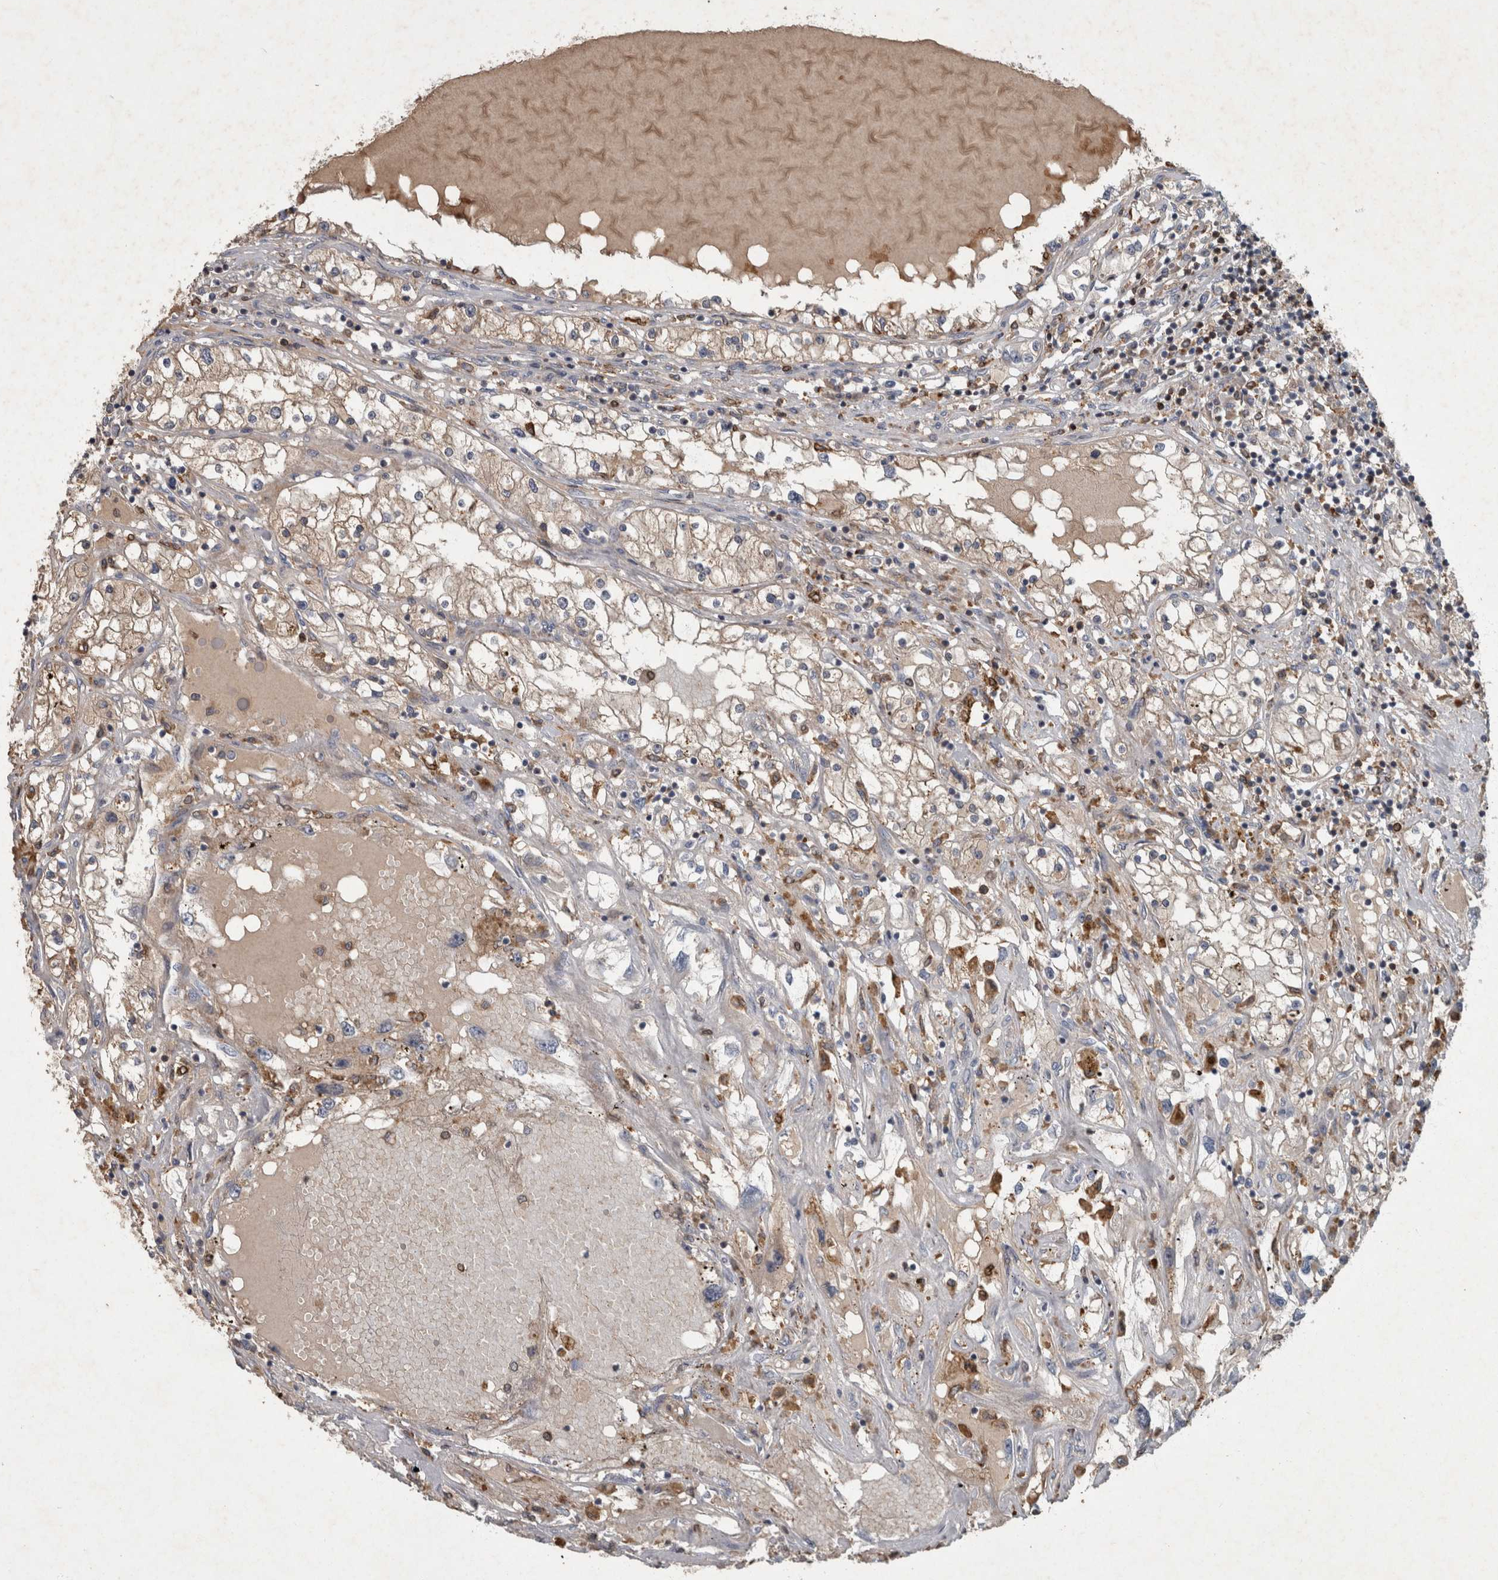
{"staining": {"intensity": "weak", "quantity": "25%-75%", "location": "cytoplasmic/membranous"}, "tissue": "renal cancer", "cell_type": "Tumor cells", "image_type": "cancer", "snomed": [{"axis": "morphology", "description": "Adenocarcinoma, NOS"}, {"axis": "topography", "description": "Kidney"}], "caption": "Immunohistochemistry (IHC) micrograph of renal cancer (adenocarcinoma) stained for a protein (brown), which reveals low levels of weak cytoplasmic/membranous expression in approximately 25%-75% of tumor cells.", "gene": "PPP1R3C", "patient": {"sex": "male", "age": 68}}